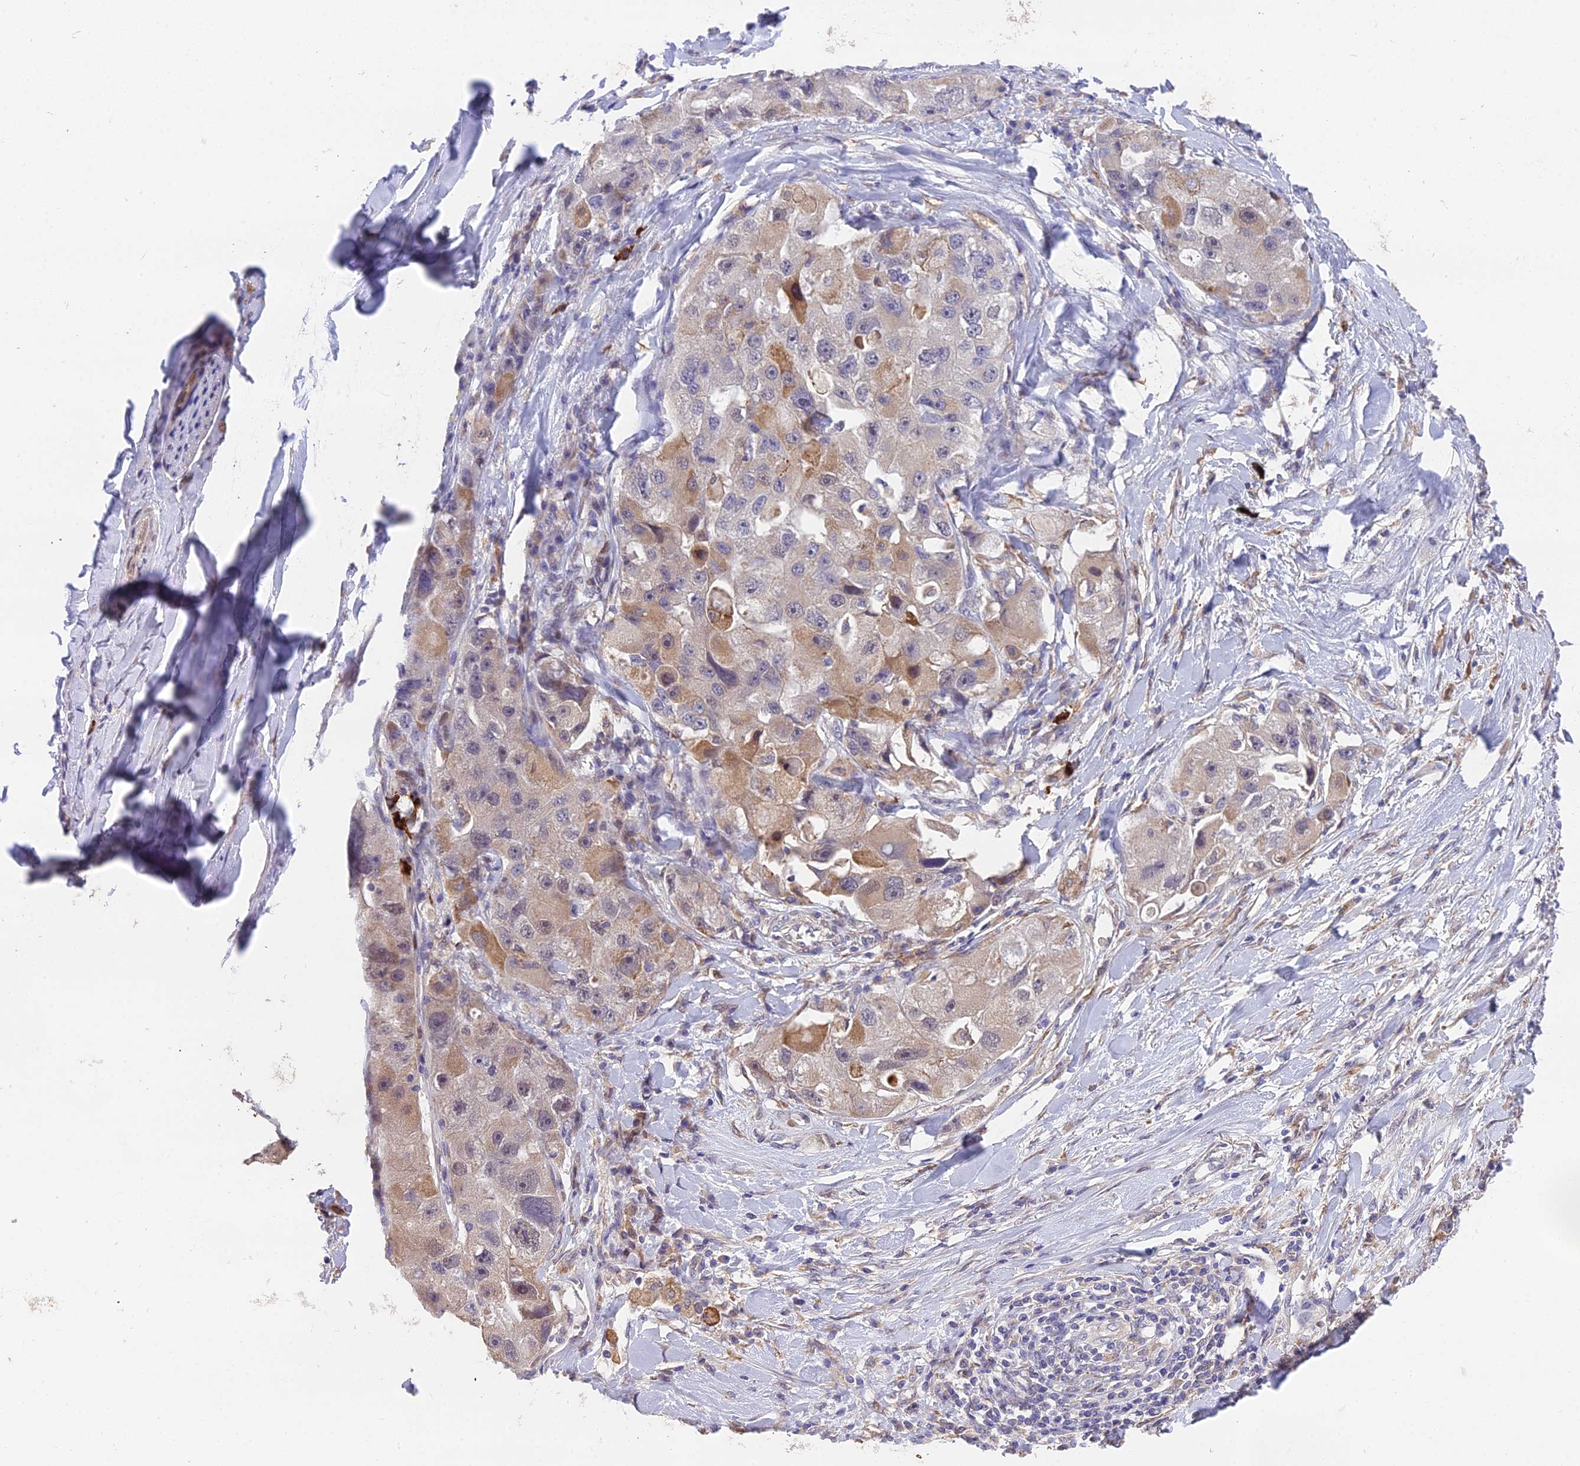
{"staining": {"intensity": "moderate", "quantity": "<25%", "location": "cytoplasmic/membranous"}, "tissue": "lung cancer", "cell_type": "Tumor cells", "image_type": "cancer", "snomed": [{"axis": "morphology", "description": "Adenocarcinoma, NOS"}, {"axis": "topography", "description": "Lung"}], "caption": "A brown stain shows moderate cytoplasmic/membranous staining of a protein in lung cancer (adenocarcinoma) tumor cells.", "gene": "PUS10", "patient": {"sex": "female", "age": 54}}